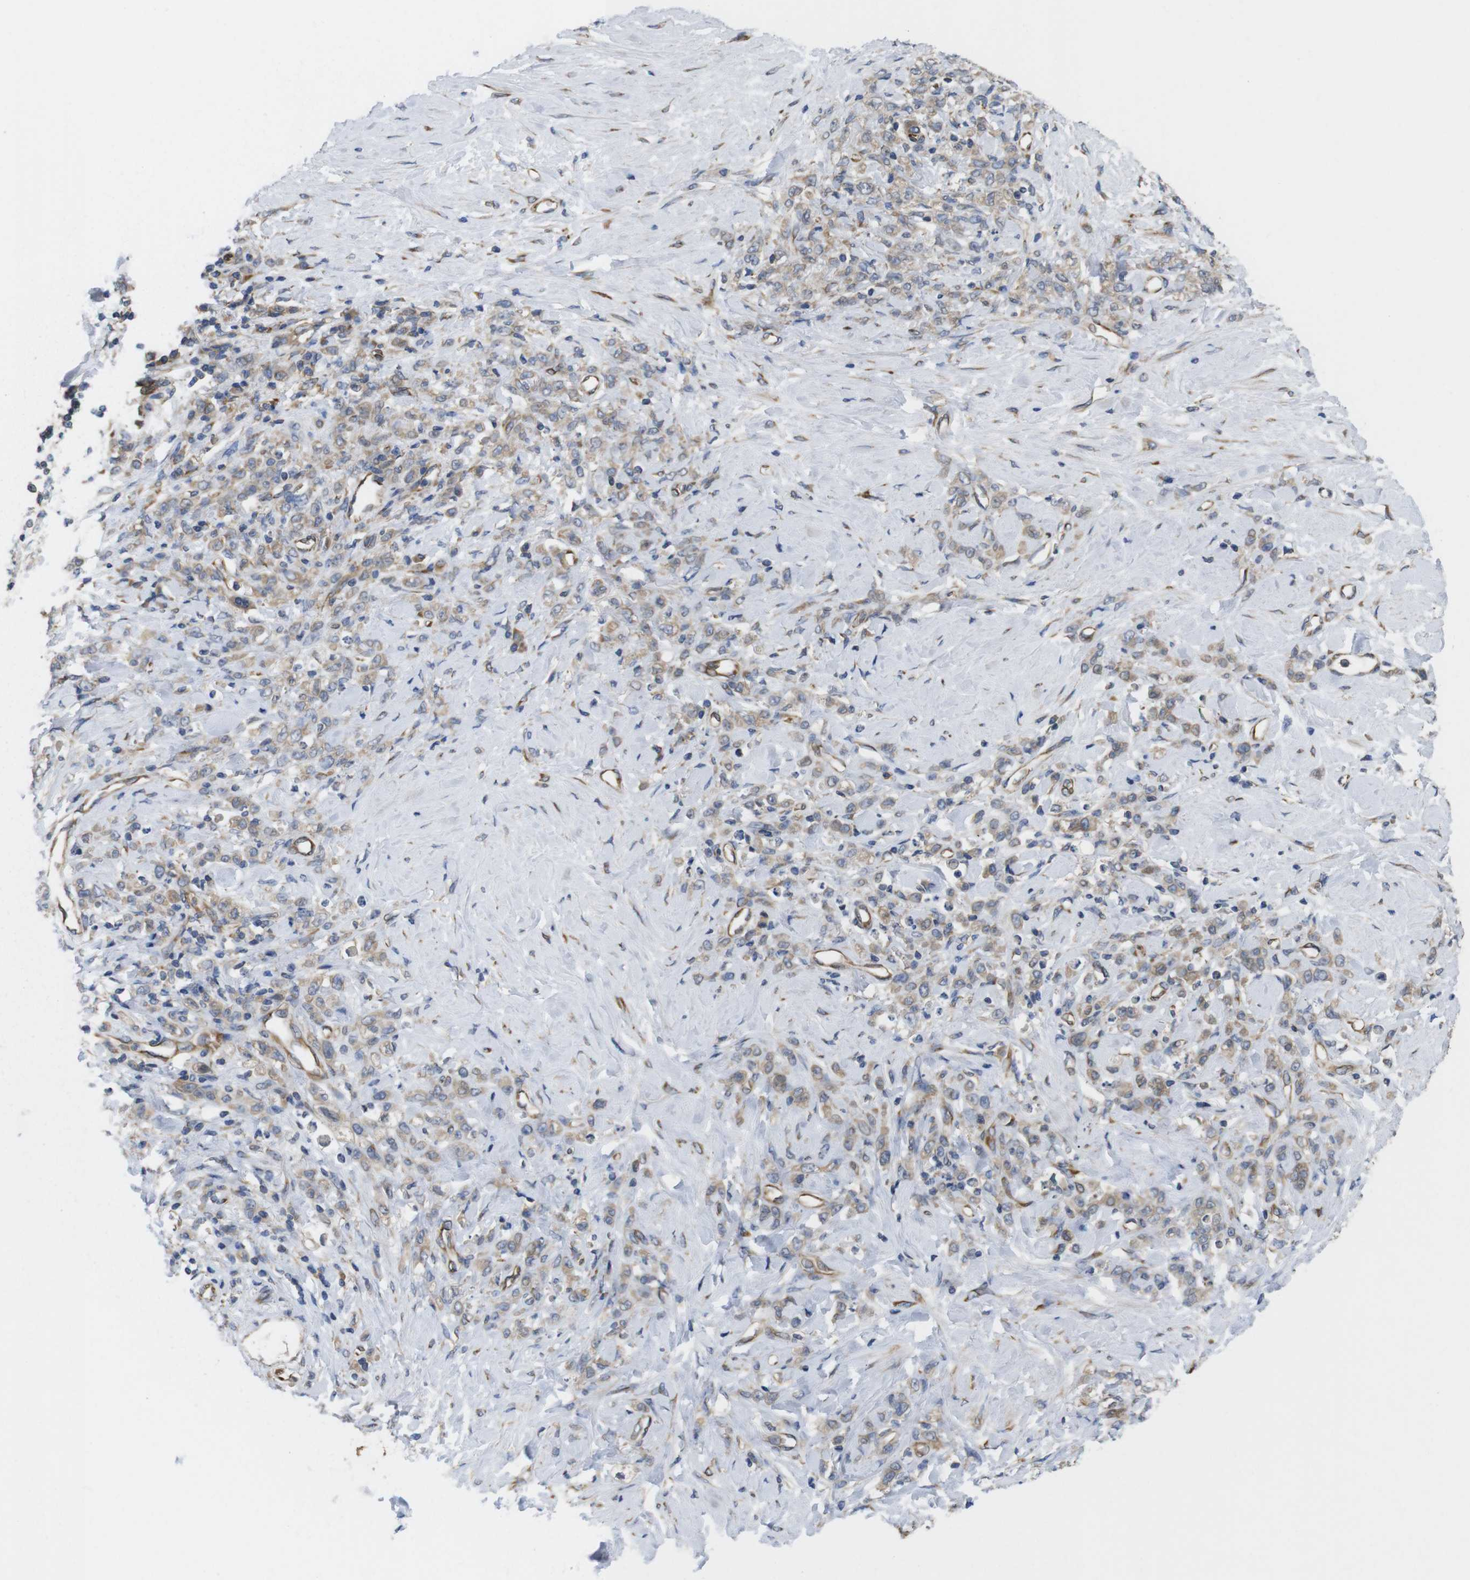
{"staining": {"intensity": "weak", "quantity": ">75%", "location": "cytoplasmic/membranous"}, "tissue": "stomach cancer", "cell_type": "Tumor cells", "image_type": "cancer", "snomed": [{"axis": "morphology", "description": "Adenocarcinoma, NOS"}, {"axis": "topography", "description": "Stomach"}], "caption": "Adenocarcinoma (stomach) tissue demonstrates weak cytoplasmic/membranous staining in approximately >75% of tumor cells", "gene": "PCNX2", "patient": {"sex": "male", "age": 82}}